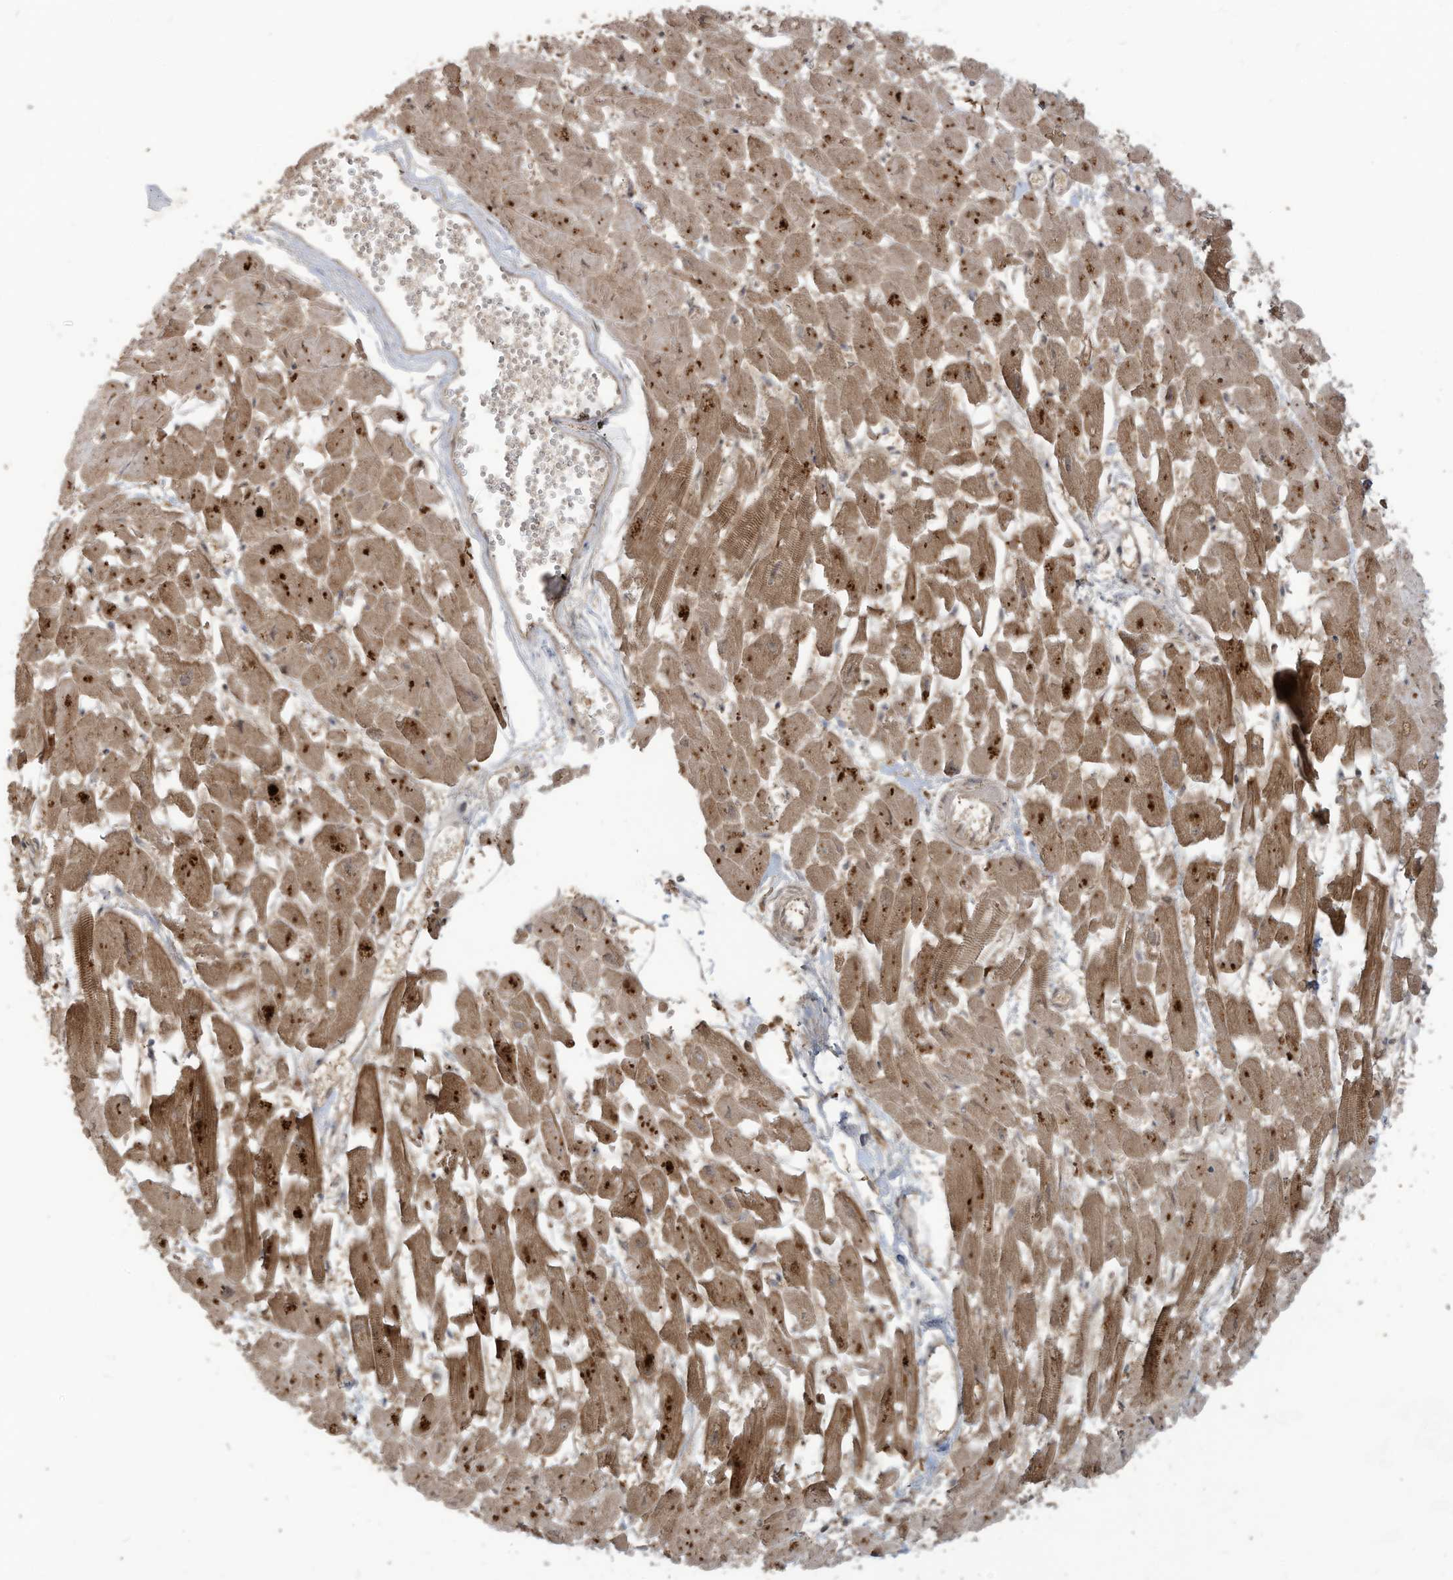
{"staining": {"intensity": "moderate", "quantity": ">75%", "location": "cytoplasmic/membranous"}, "tissue": "heart muscle", "cell_type": "Cardiomyocytes", "image_type": "normal", "snomed": [{"axis": "morphology", "description": "Normal tissue, NOS"}, {"axis": "topography", "description": "Heart"}], "caption": "The micrograph shows a brown stain indicating the presence of a protein in the cytoplasmic/membranous of cardiomyocytes in heart muscle. The staining was performed using DAB (3,3'-diaminobenzidine) to visualize the protein expression in brown, while the nuclei were stained in blue with hematoxylin (Magnification: 20x).", "gene": "CARF", "patient": {"sex": "female", "age": 64}}